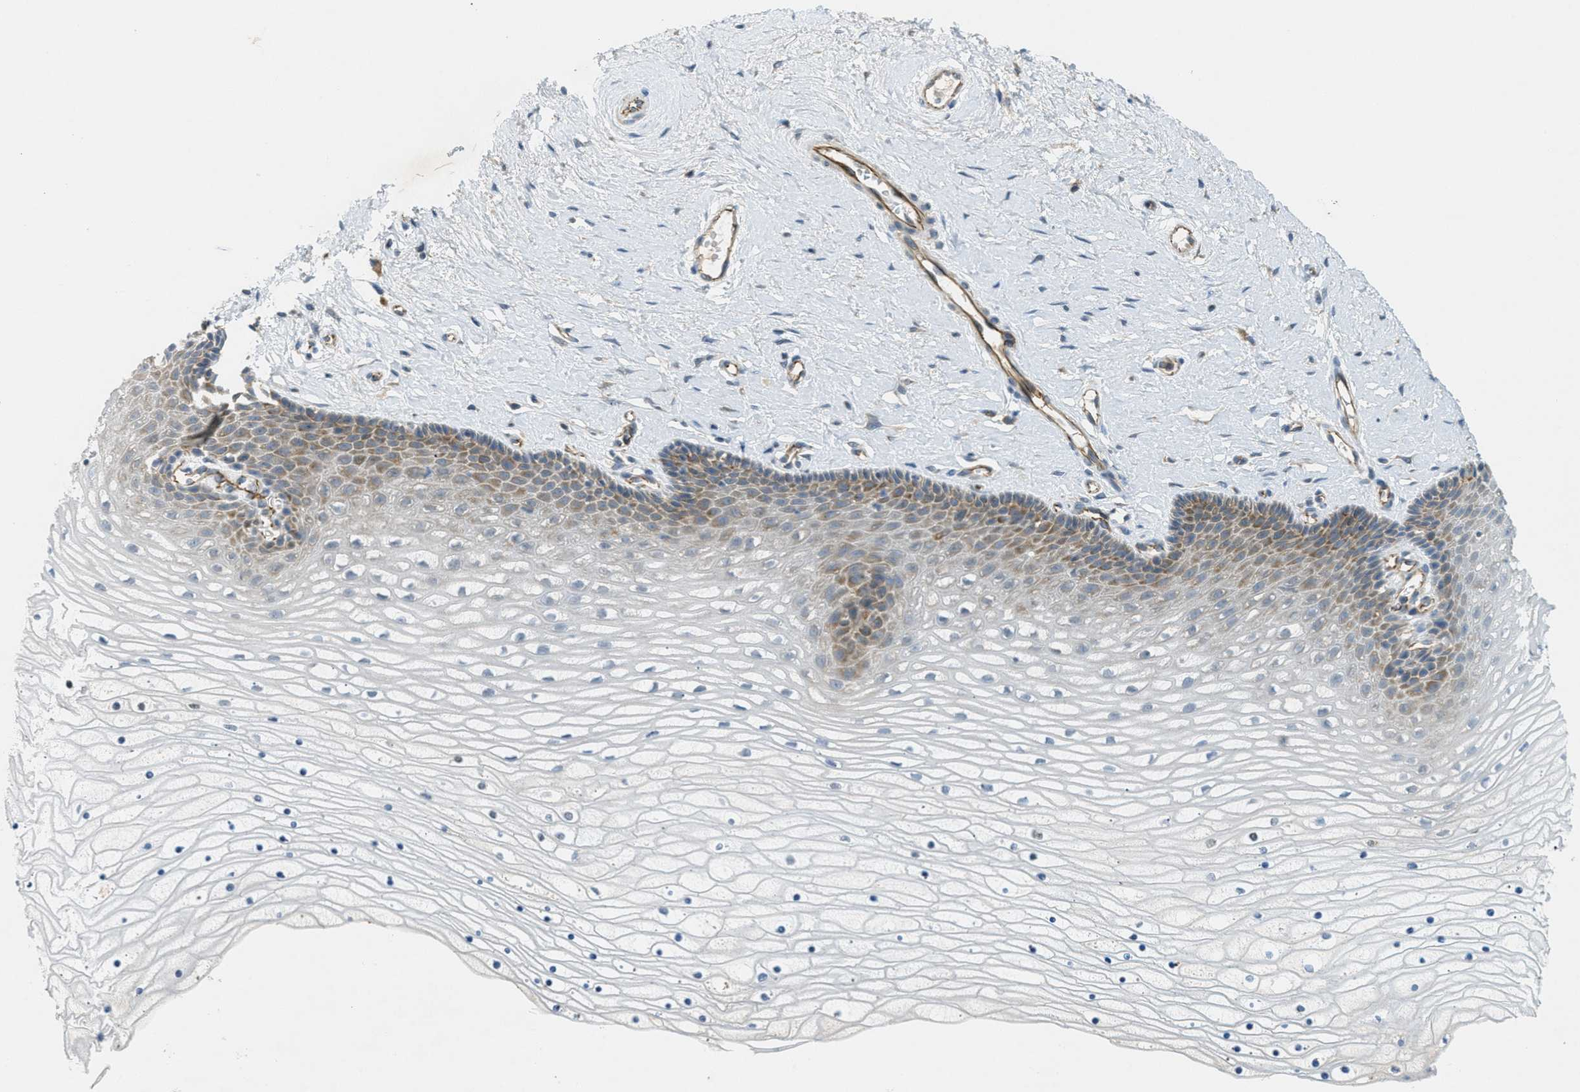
{"staining": {"intensity": "negative", "quantity": "none", "location": "none"}, "tissue": "cervix", "cell_type": "Glandular cells", "image_type": "normal", "snomed": [{"axis": "morphology", "description": "Normal tissue, NOS"}, {"axis": "topography", "description": "Cervix"}], "caption": "There is no significant staining in glandular cells of cervix.", "gene": "JCAD", "patient": {"sex": "female", "age": 39}}